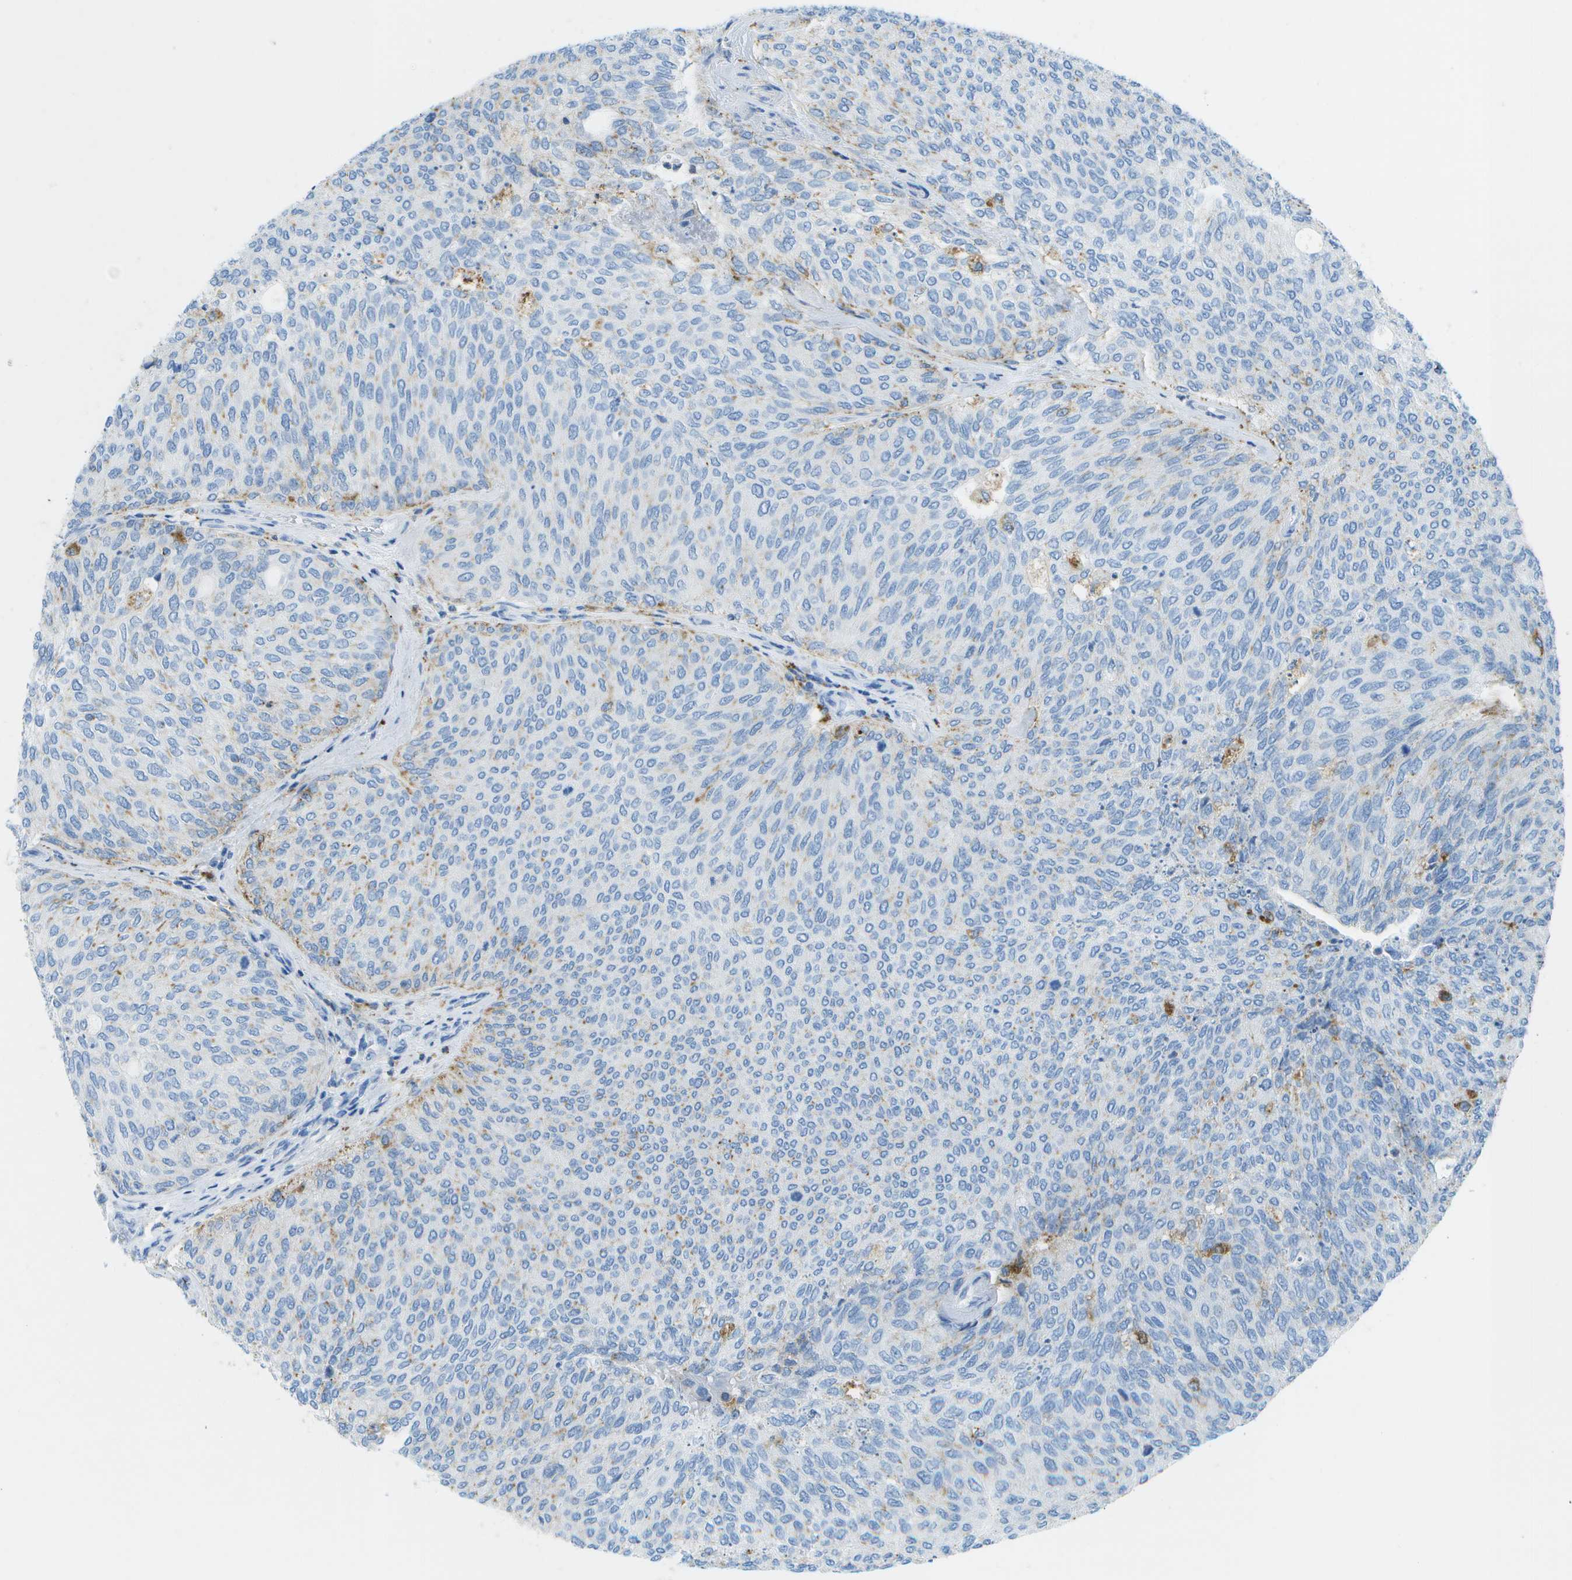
{"staining": {"intensity": "weak", "quantity": "<25%", "location": "cytoplasmic/membranous"}, "tissue": "urothelial cancer", "cell_type": "Tumor cells", "image_type": "cancer", "snomed": [{"axis": "morphology", "description": "Urothelial carcinoma, Low grade"}, {"axis": "topography", "description": "Urinary bladder"}], "caption": "This is an immunohistochemistry photomicrograph of human low-grade urothelial carcinoma. There is no positivity in tumor cells.", "gene": "PRCP", "patient": {"sex": "female", "age": 79}}